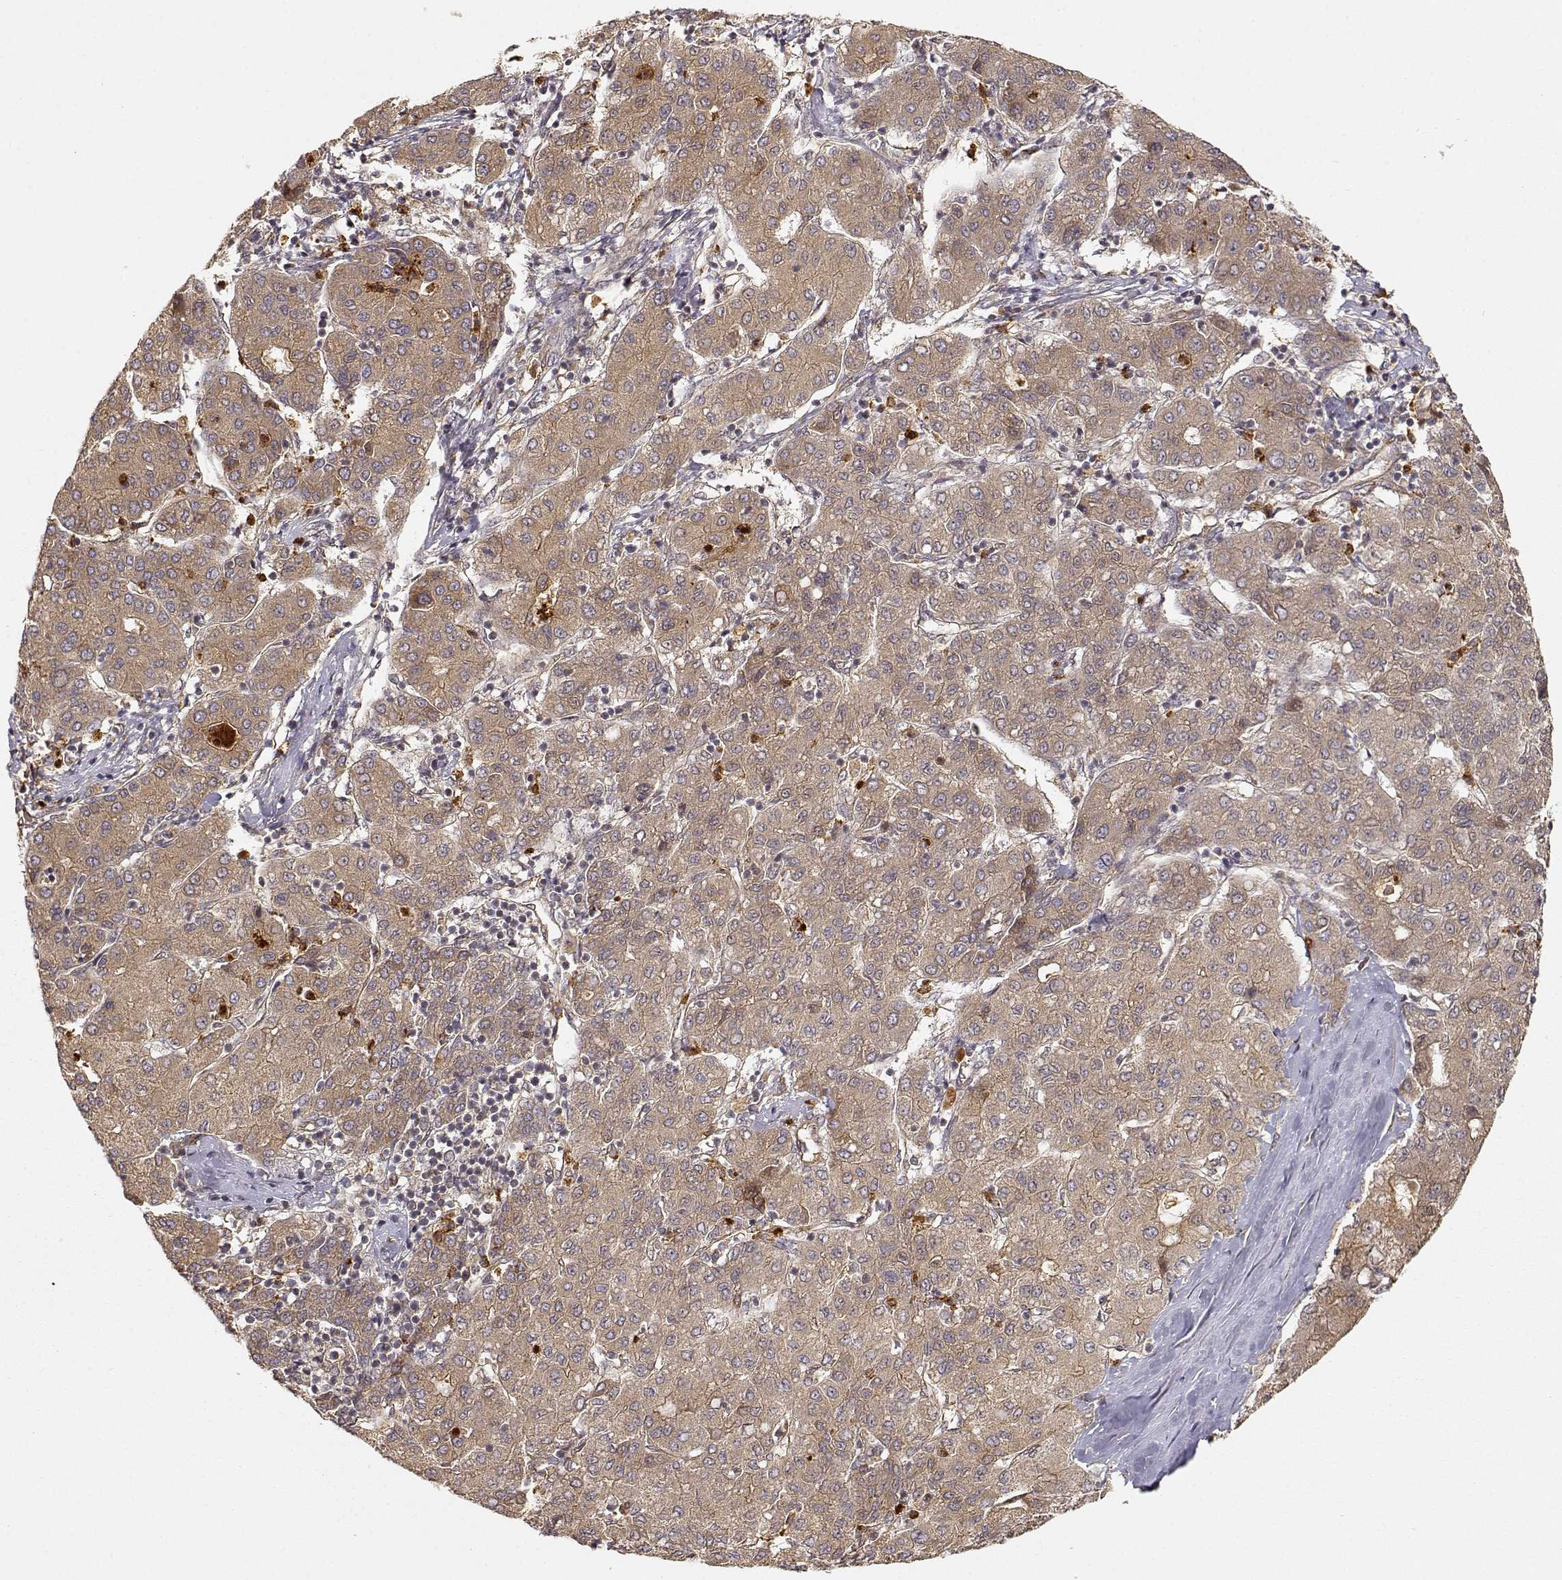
{"staining": {"intensity": "weak", "quantity": ">75%", "location": "cytoplasmic/membranous"}, "tissue": "liver cancer", "cell_type": "Tumor cells", "image_type": "cancer", "snomed": [{"axis": "morphology", "description": "Carcinoma, Hepatocellular, NOS"}, {"axis": "topography", "description": "Liver"}], "caption": "Hepatocellular carcinoma (liver) was stained to show a protein in brown. There is low levels of weak cytoplasmic/membranous positivity in about >75% of tumor cells.", "gene": "CDK5RAP2", "patient": {"sex": "male", "age": 65}}